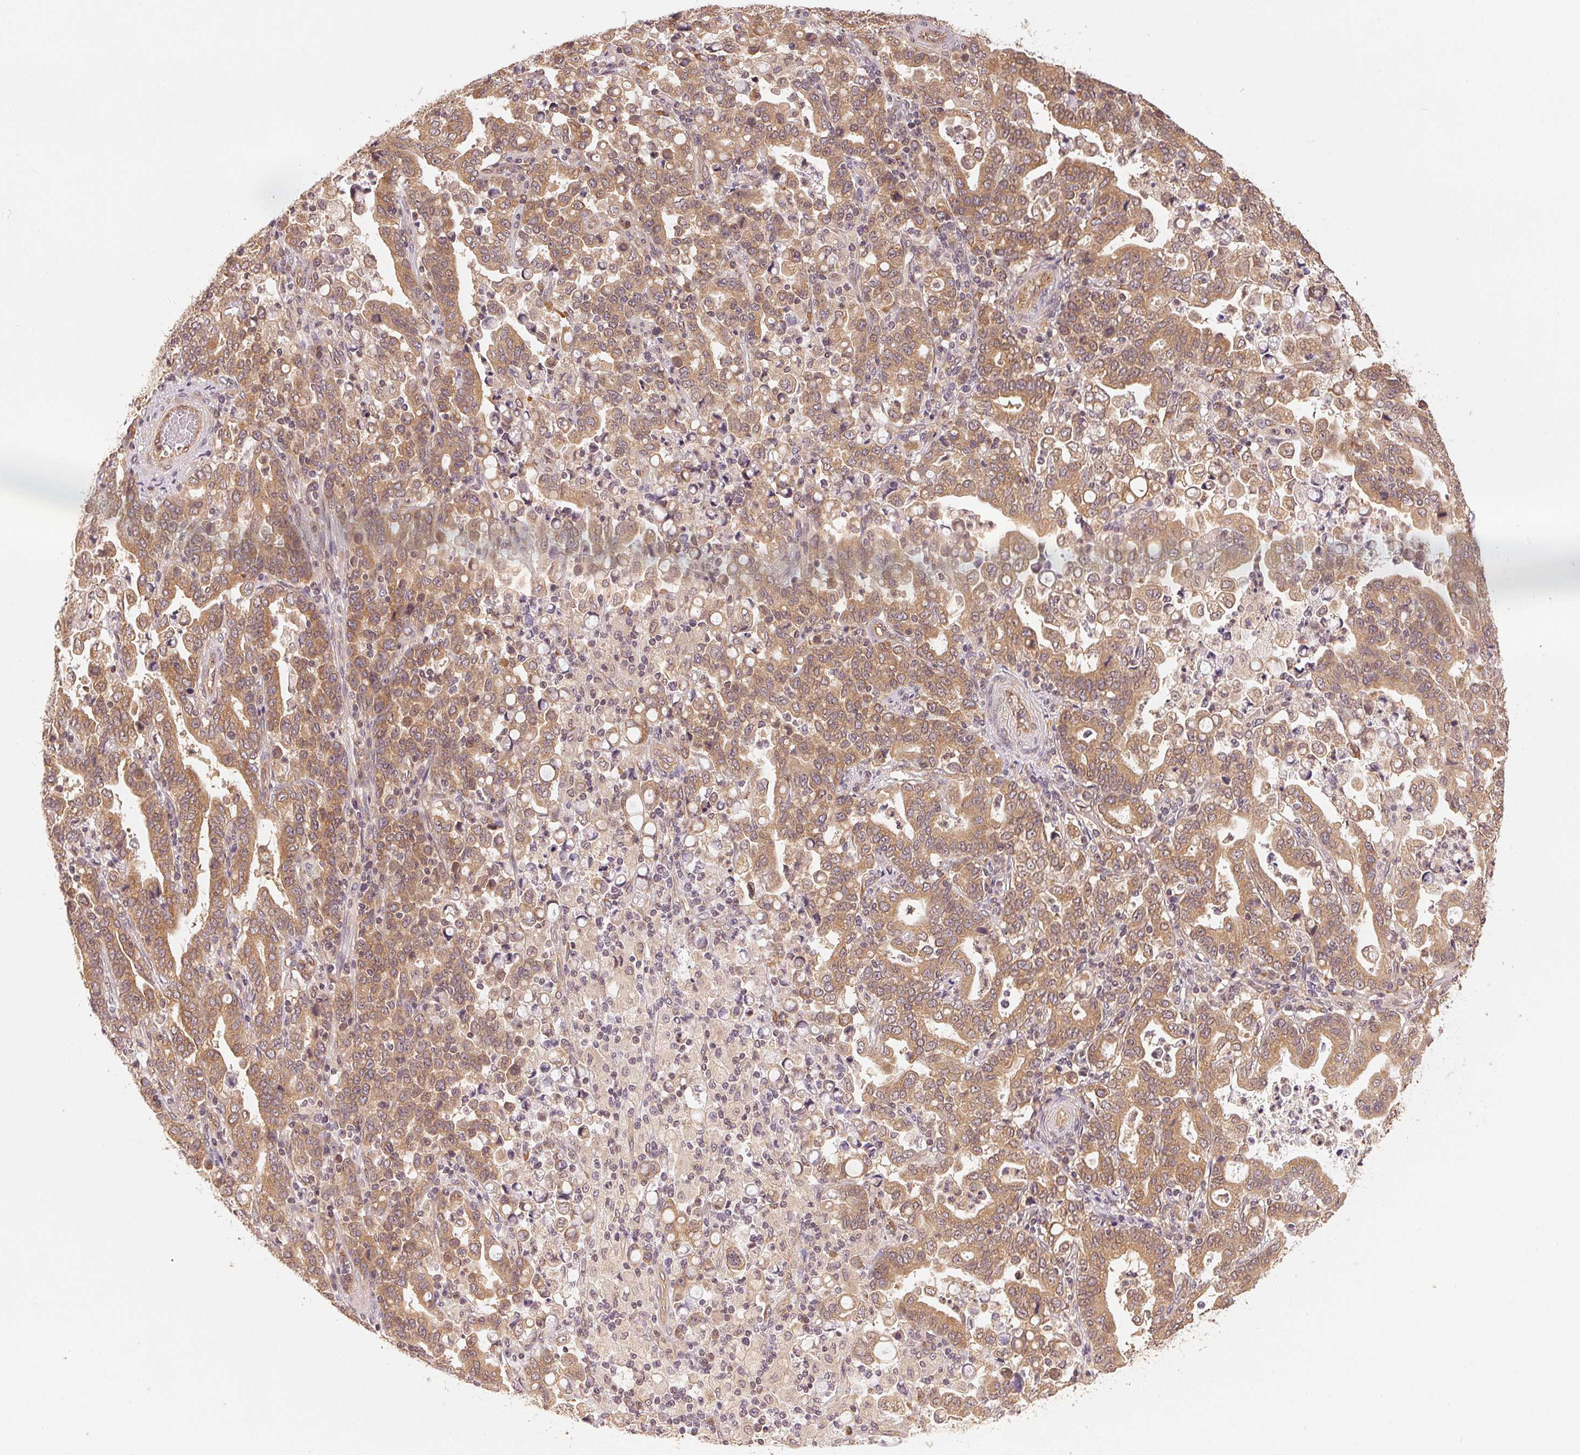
{"staining": {"intensity": "moderate", "quantity": ">75%", "location": "cytoplasmic/membranous"}, "tissue": "stomach cancer", "cell_type": "Tumor cells", "image_type": "cancer", "snomed": [{"axis": "morphology", "description": "Adenocarcinoma, NOS"}, {"axis": "topography", "description": "Stomach, upper"}], "caption": "Moderate cytoplasmic/membranous positivity is identified in about >75% of tumor cells in adenocarcinoma (stomach). Immunohistochemistry (ihc) stains the protein of interest in brown and the nuclei are stained blue.", "gene": "STRN4", "patient": {"sex": "male", "age": 69}}